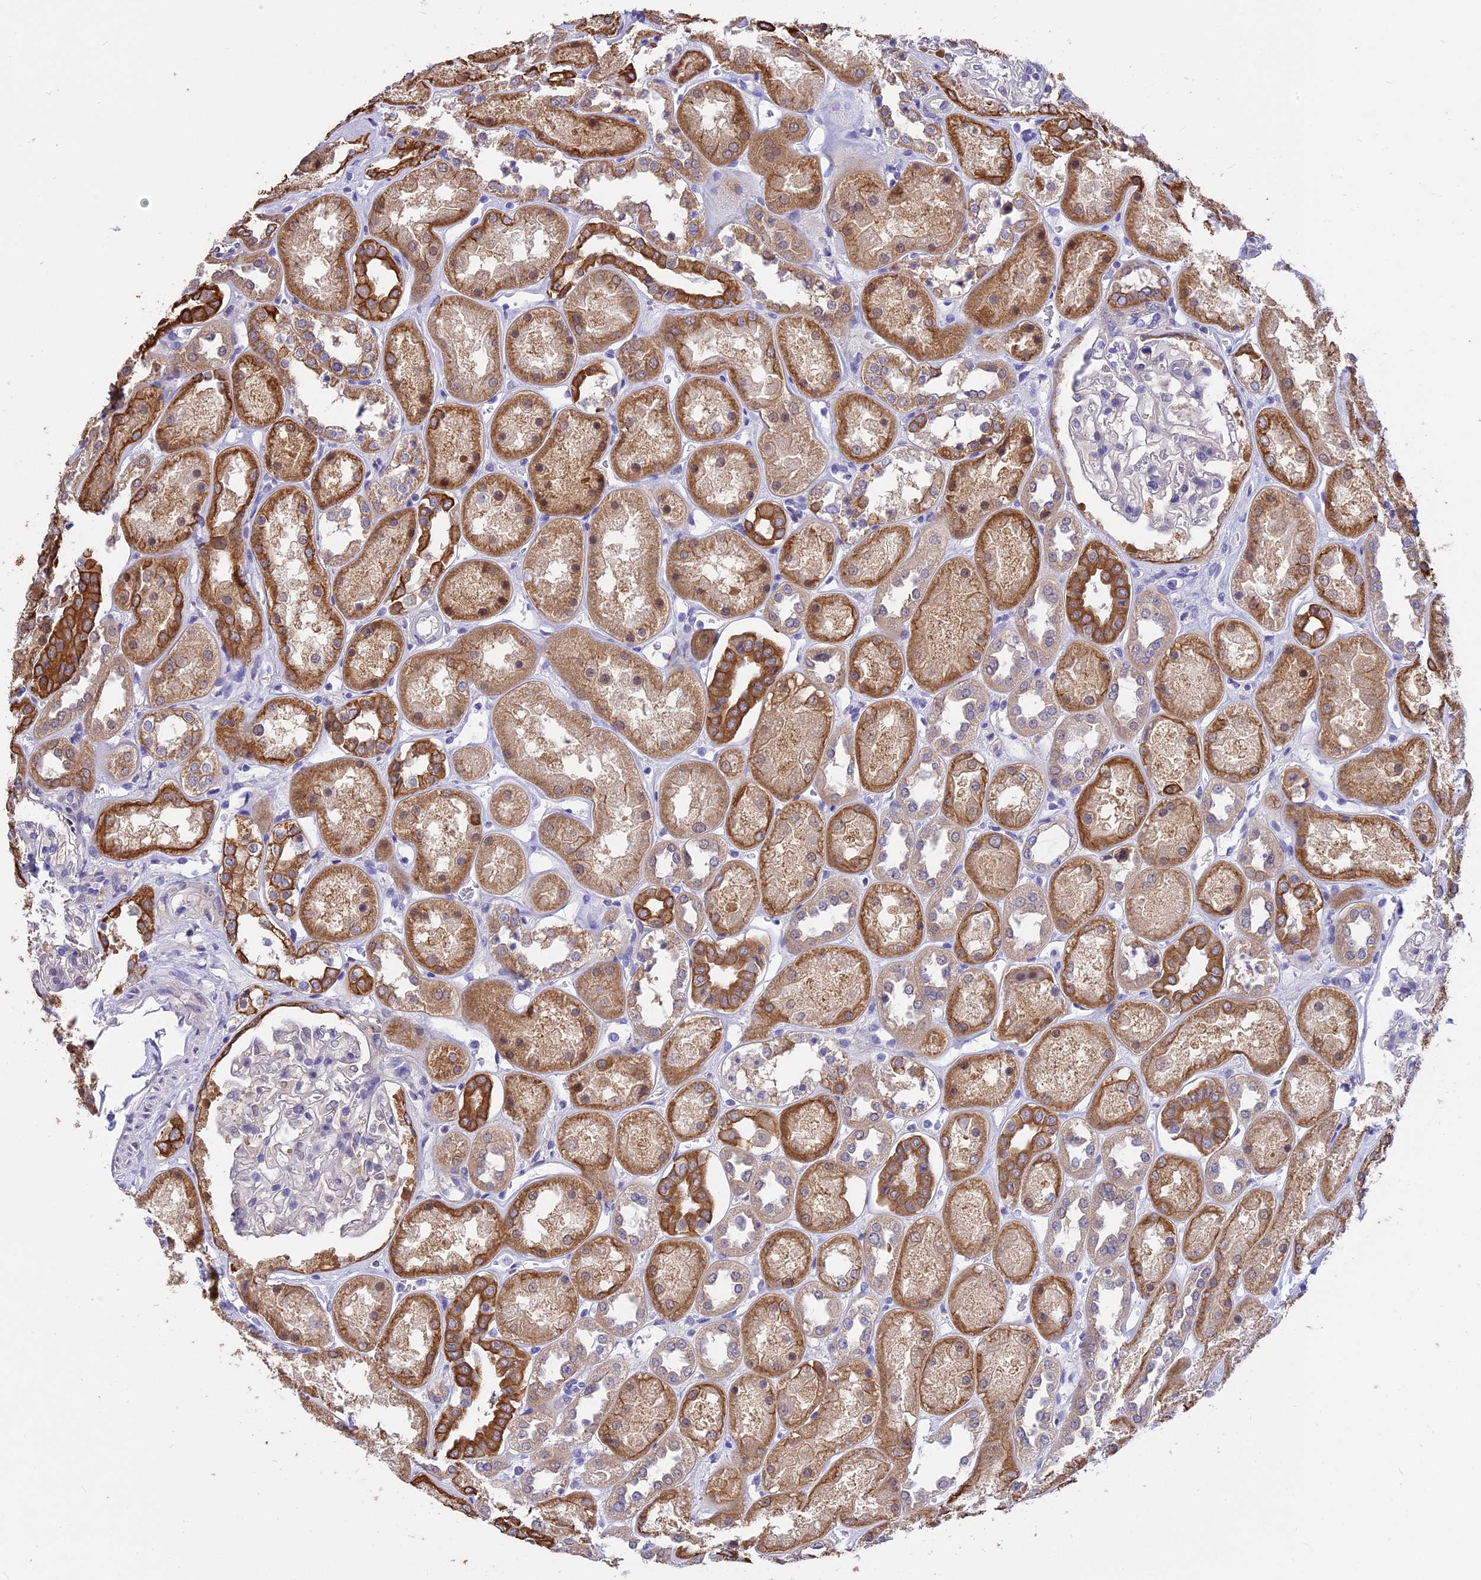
{"staining": {"intensity": "negative", "quantity": "none", "location": "none"}, "tissue": "kidney", "cell_type": "Cells in glomeruli", "image_type": "normal", "snomed": [{"axis": "morphology", "description": "Normal tissue, NOS"}, {"axis": "topography", "description": "Kidney"}], "caption": "Human kidney stained for a protein using immunohistochemistry shows no staining in cells in glomeruli.", "gene": "STUB1", "patient": {"sex": "male", "age": 70}}